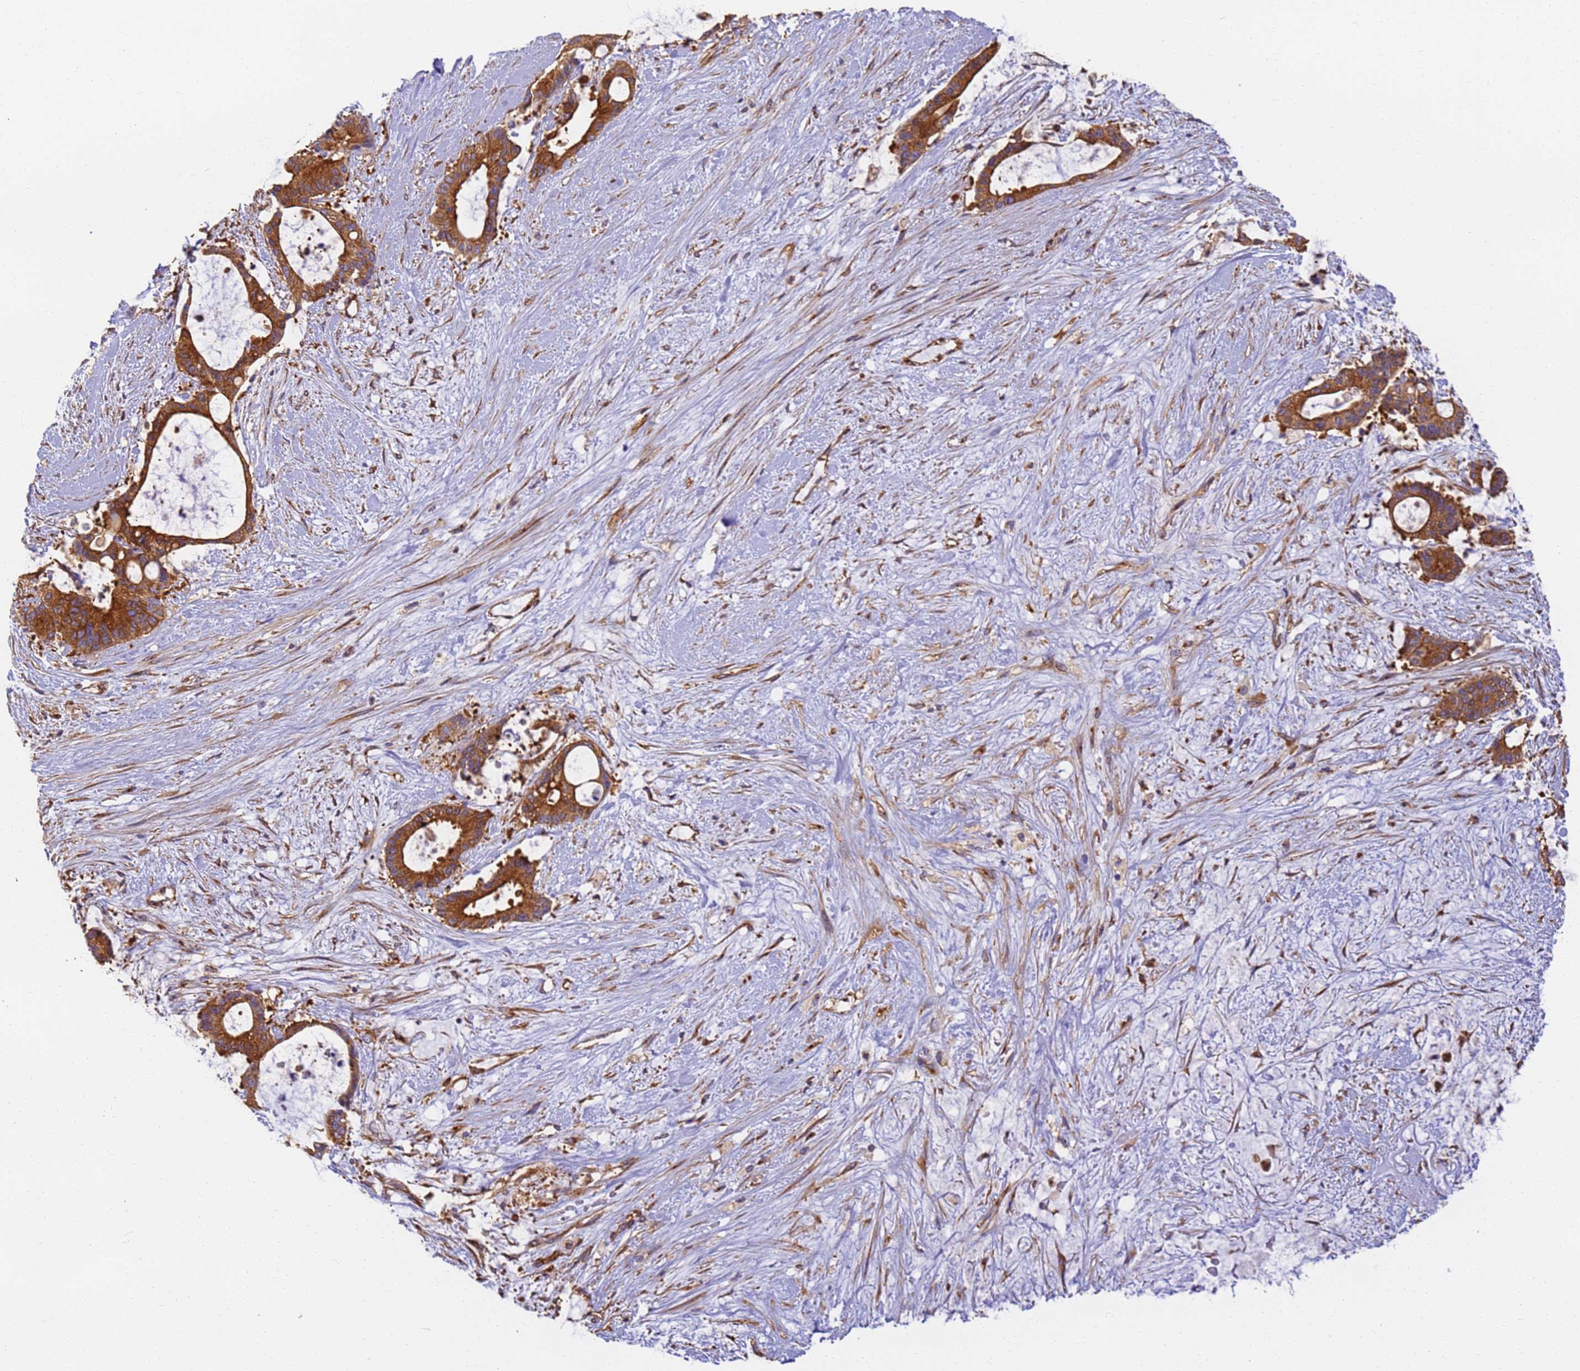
{"staining": {"intensity": "strong", "quantity": ">75%", "location": "cytoplasmic/membranous"}, "tissue": "liver cancer", "cell_type": "Tumor cells", "image_type": "cancer", "snomed": [{"axis": "morphology", "description": "Normal tissue, NOS"}, {"axis": "morphology", "description": "Cholangiocarcinoma"}, {"axis": "topography", "description": "Liver"}, {"axis": "topography", "description": "Peripheral nerve tissue"}], "caption": "Liver cholangiocarcinoma stained with immunohistochemistry (IHC) shows strong cytoplasmic/membranous positivity in approximately >75% of tumor cells.", "gene": "DYNC1I2", "patient": {"sex": "female", "age": 73}}